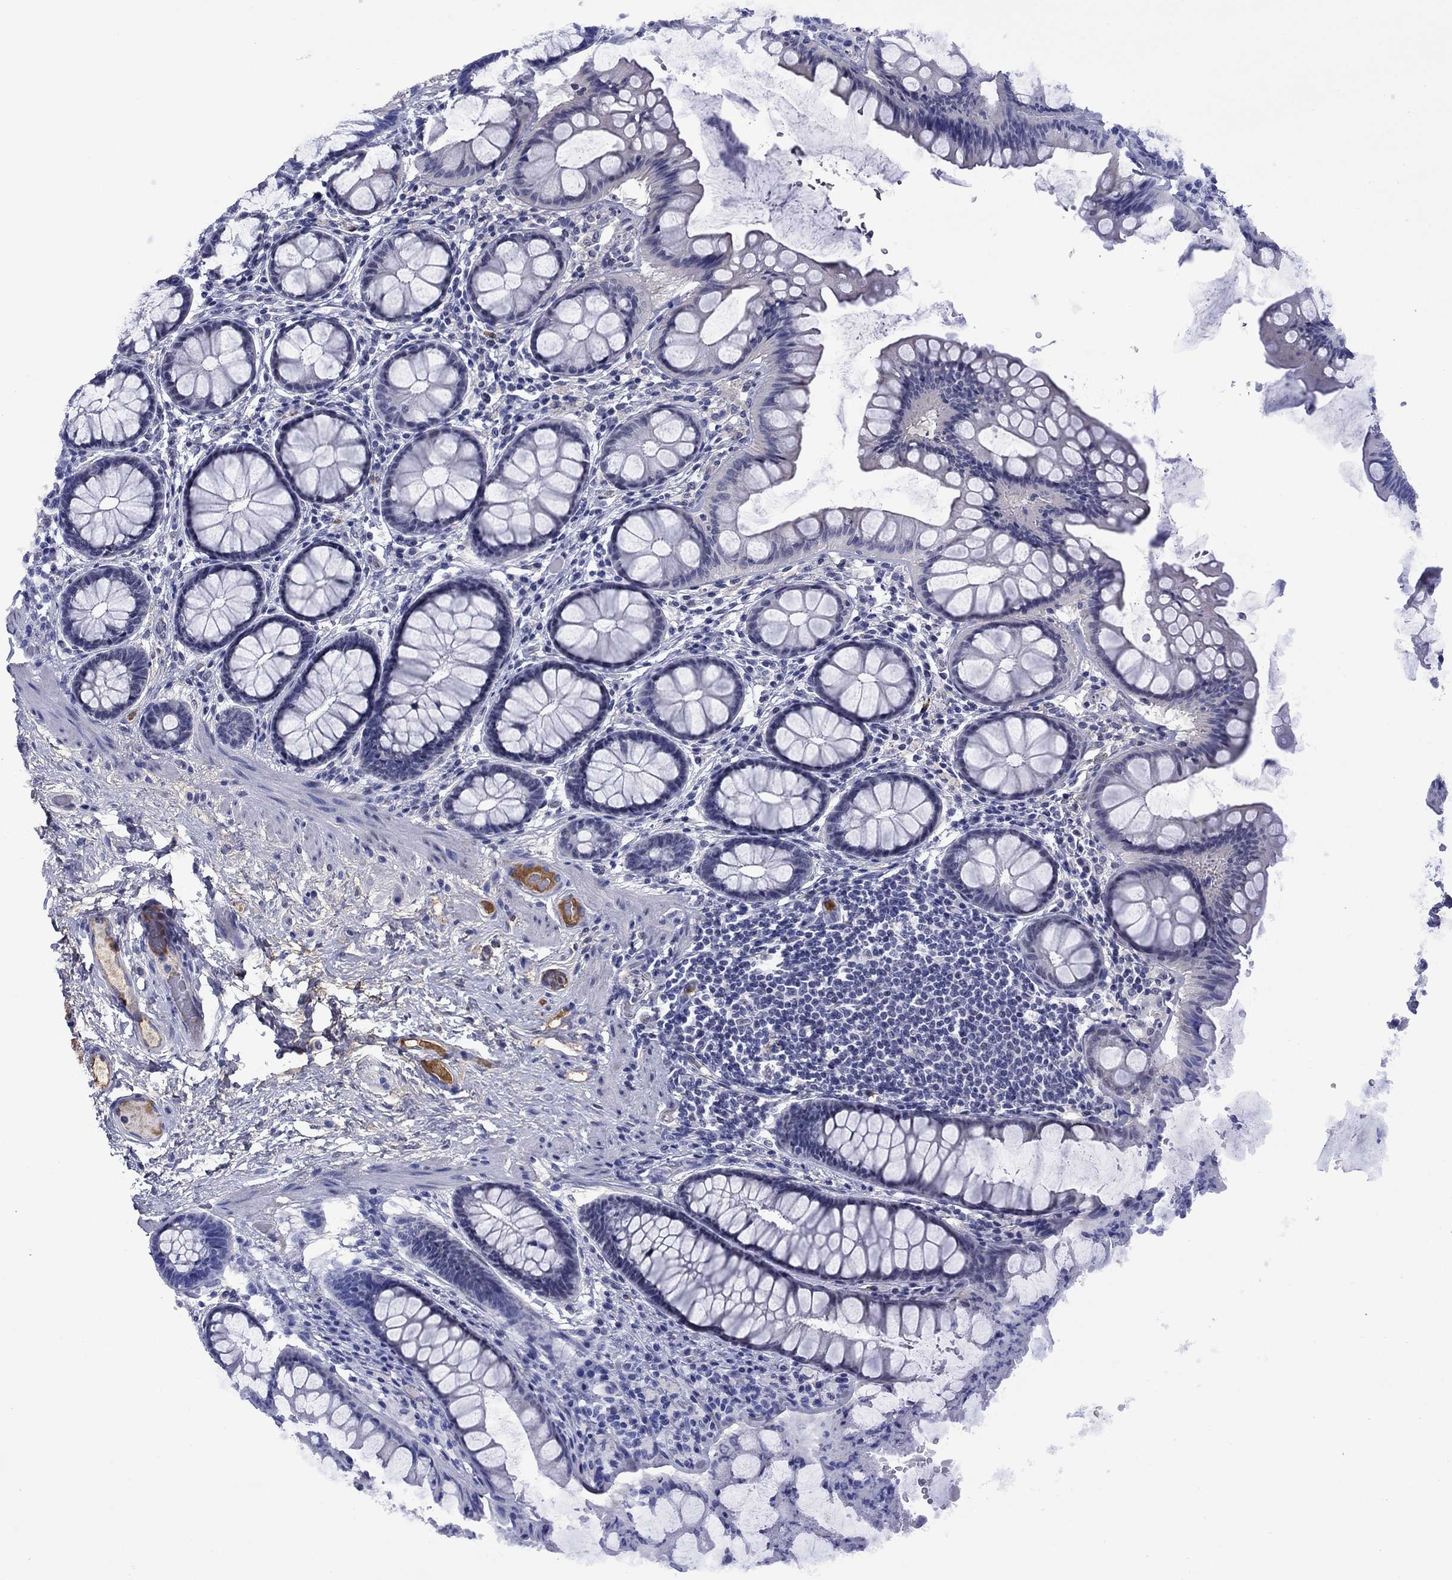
{"staining": {"intensity": "negative", "quantity": "none", "location": "none"}, "tissue": "colon", "cell_type": "Endothelial cells", "image_type": "normal", "snomed": [{"axis": "morphology", "description": "Normal tissue, NOS"}, {"axis": "topography", "description": "Colon"}], "caption": "The image demonstrates no staining of endothelial cells in unremarkable colon. (Immunohistochemistry (ihc), brightfield microscopy, high magnification).", "gene": "APOA2", "patient": {"sex": "female", "age": 65}}